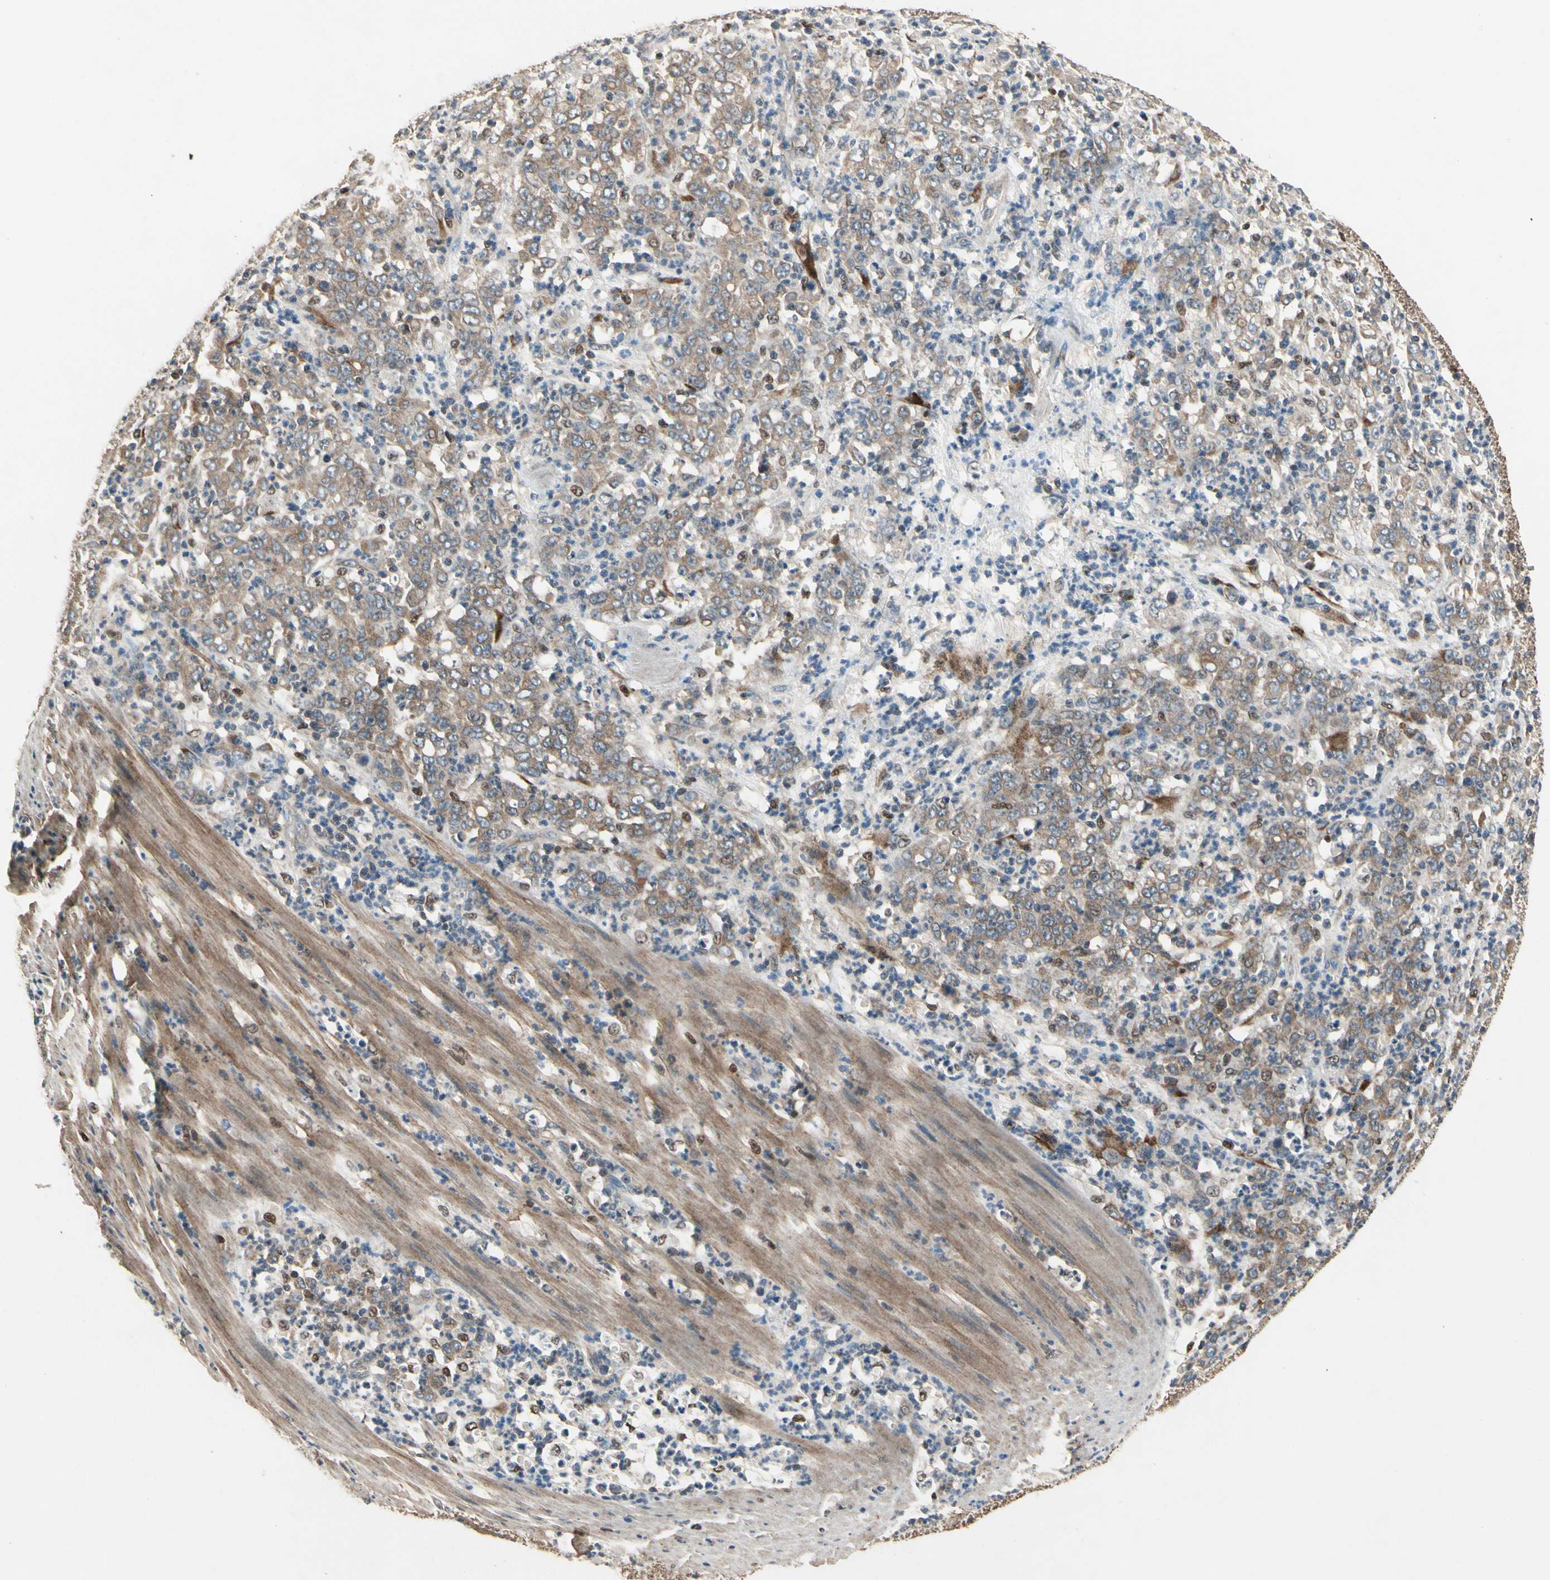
{"staining": {"intensity": "weak", "quantity": ">75%", "location": "cytoplasmic/membranous"}, "tissue": "stomach cancer", "cell_type": "Tumor cells", "image_type": "cancer", "snomed": [{"axis": "morphology", "description": "Adenocarcinoma, NOS"}, {"axis": "topography", "description": "Stomach, lower"}], "caption": "Brown immunohistochemical staining in stomach cancer shows weak cytoplasmic/membranous positivity in approximately >75% of tumor cells.", "gene": "CGREF1", "patient": {"sex": "female", "age": 71}}